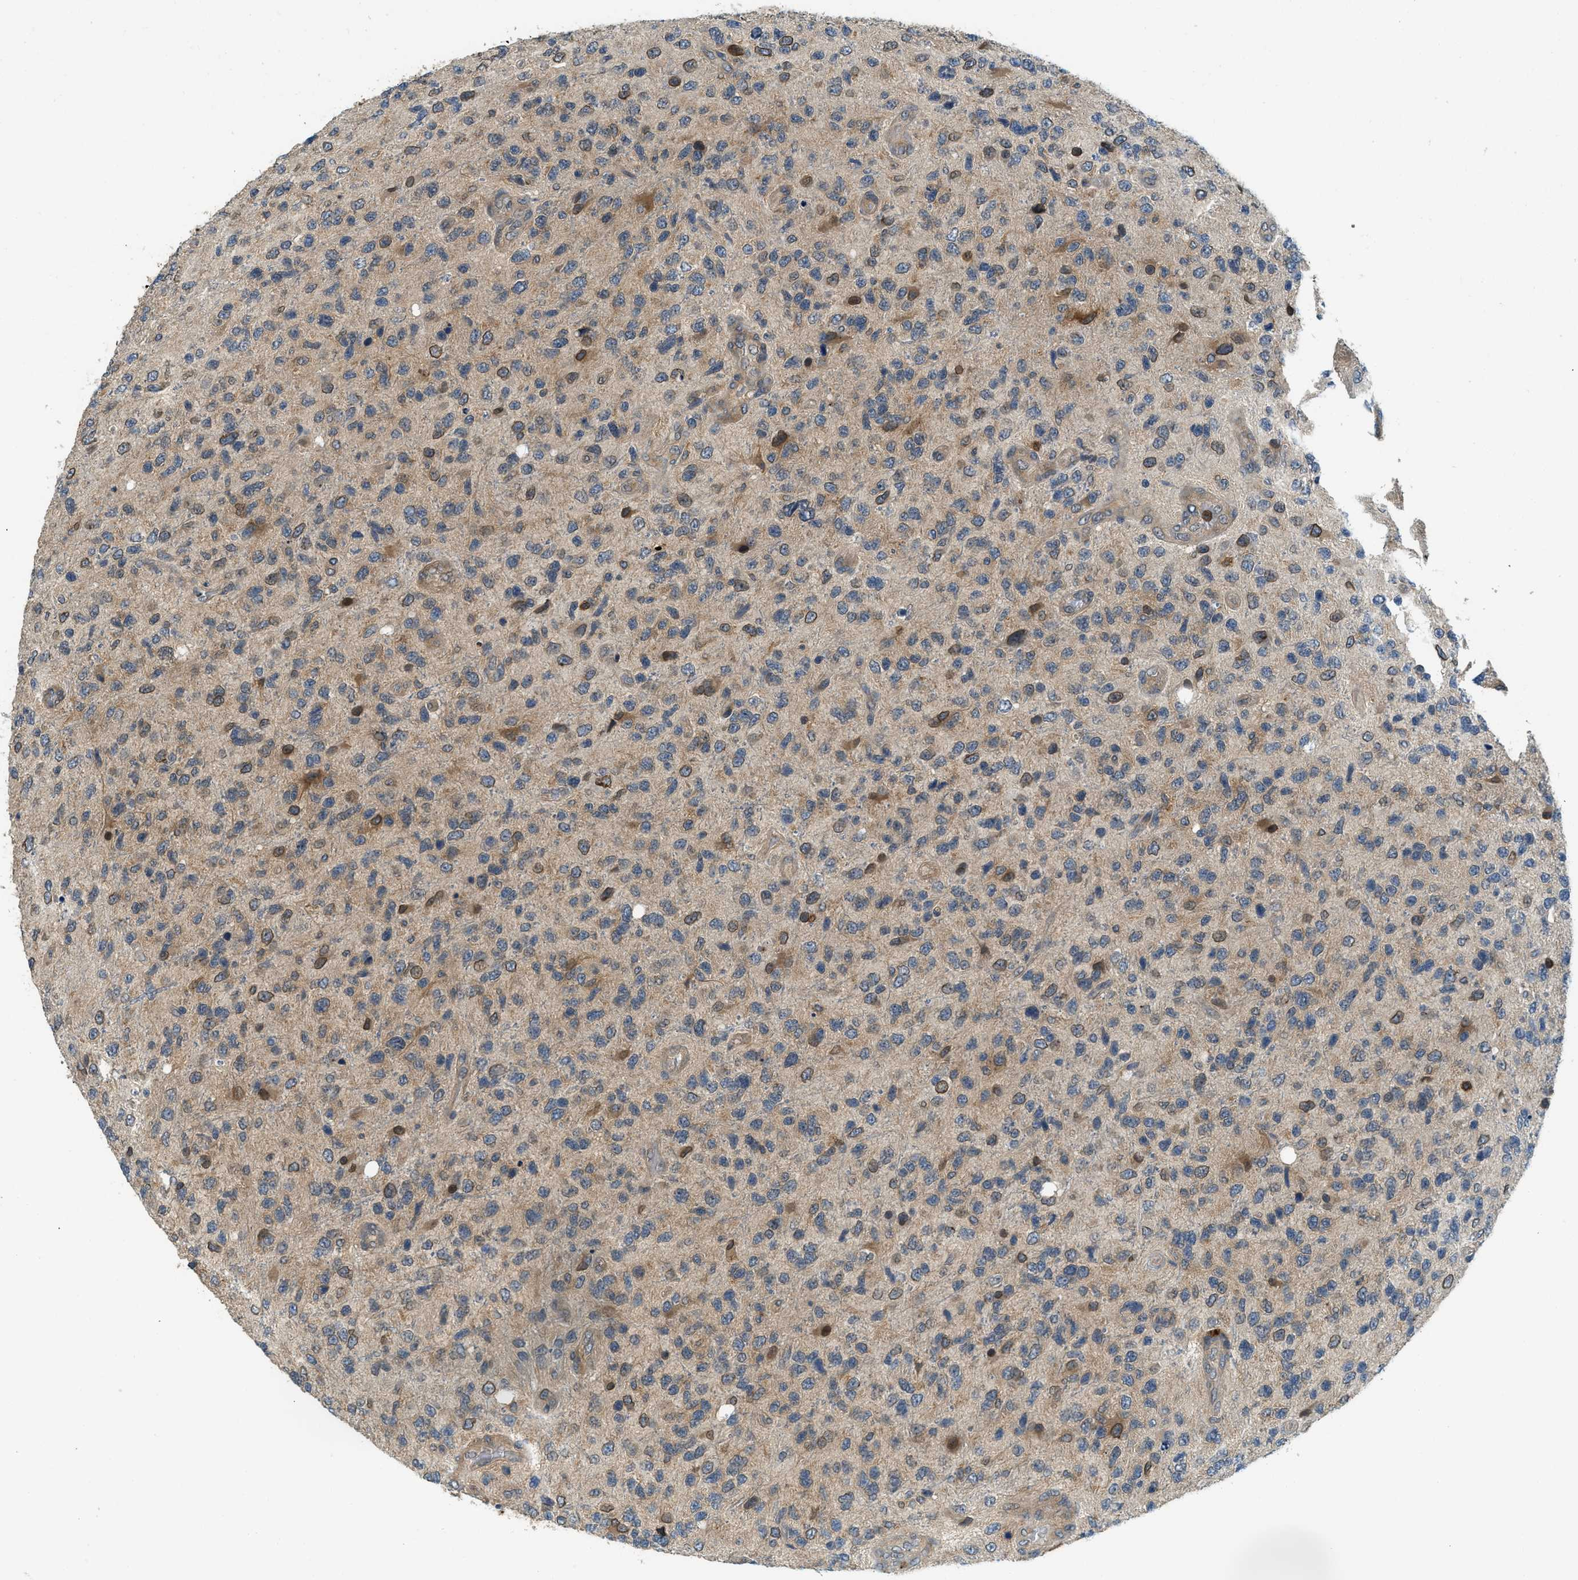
{"staining": {"intensity": "moderate", "quantity": "25%-75%", "location": "cytoplasmic/membranous,nuclear"}, "tissue": "glioma", "cell_type": "Tumor cells", "image_type": "cancer", "snomed": [{"axis": "morphology", "description": "Glioma, malignant, High grade"}, {"axis": "topography", "description": "Brain"}], "caption": "This is a micrograph of immunohistochemistry staining of glioma, which shows moderate staining in the cytoplasmic/membranous and nuclear of tumor cells.", "gene": "GMPPB", "patient": {"sex": "female", "age": 58}}